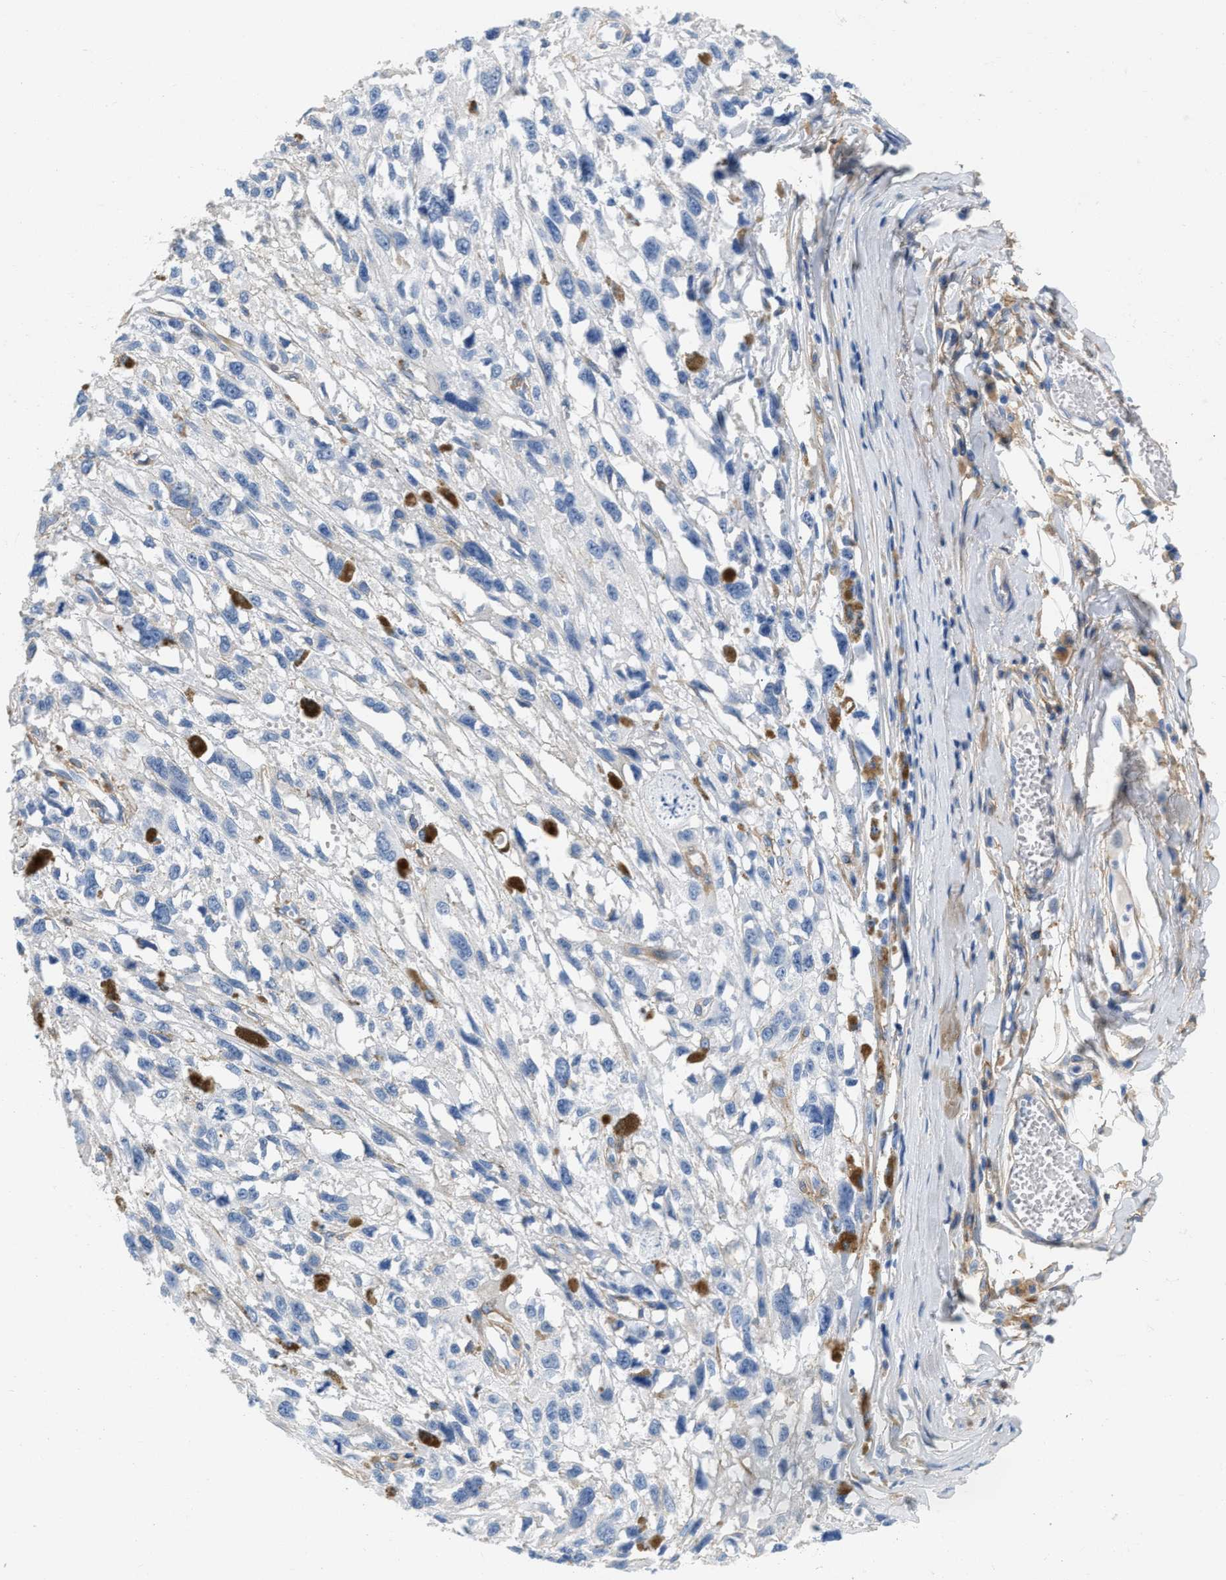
{"staining": {"intensity": "negative", "quantity": "none", "location": "none"}, "tissue": "melanoma", "cell_type": "Tumor cells", "image_type": "cancer", "snomed": [{"axis": "morphology", "description": "Malignant melanoma, Metastatic site"}, {"axis": "topography", "description": "Lymph node"}], "caption": "The micrograph demonstrates no significant staining in tumor cells of malignant melanoma (metastatic site).", "gene": "PDGFRB", "patient": {"sex": "male", "age": 59}}